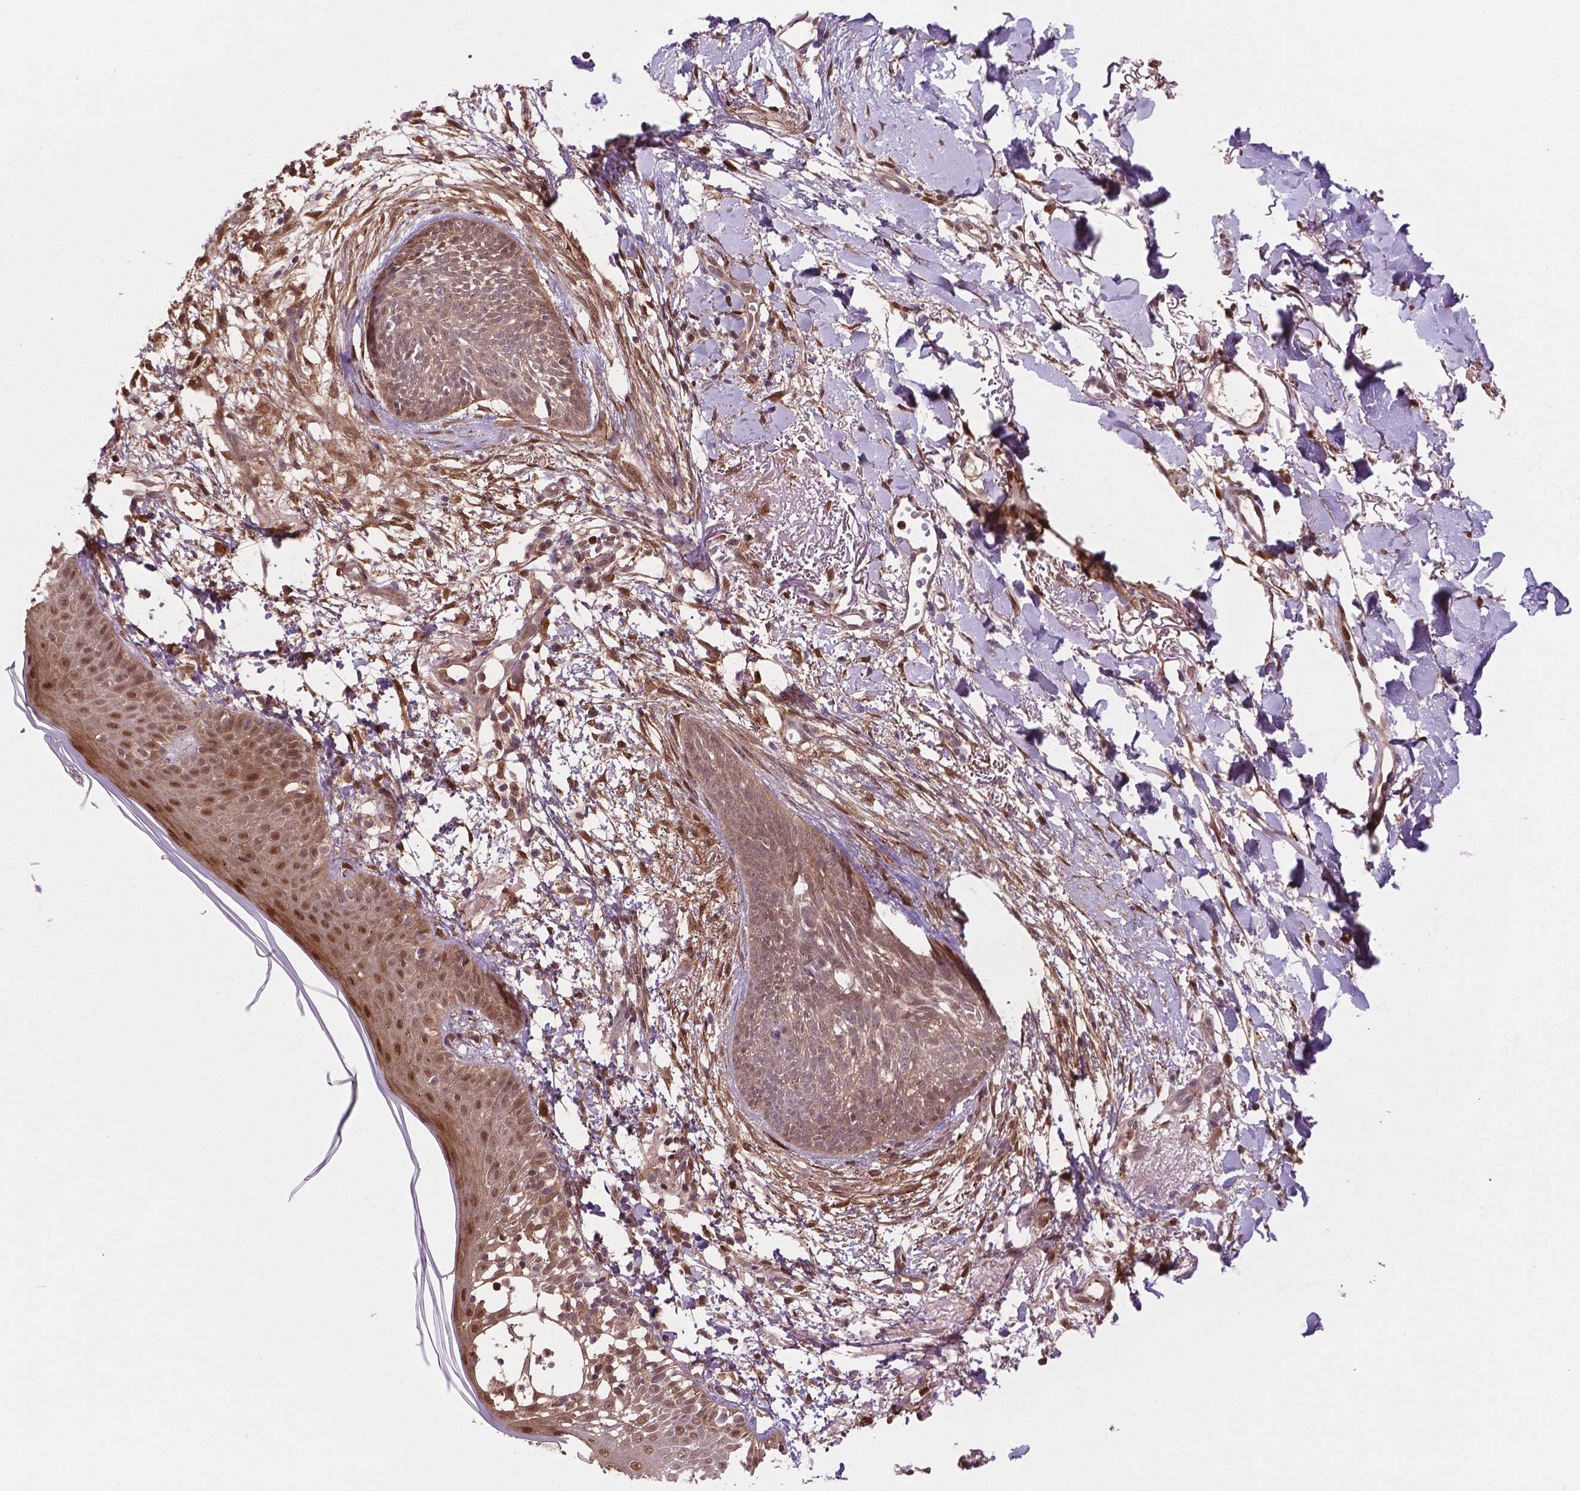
{"staining": {"intensity": "negative", "quantity": "none", "location": "none"}, "tissue": "skin cancer", "cell_type": "Tumor cells", "image_type": "cancer", "snomed": [{"axis": "morphology", "description": "Normal tissue, NOS"}, {"axis": "morphology", "description": "Basal cell carcinoma"}, {"axis": "topography", "description": "Skin"}], "caption": "IHC image of basal cell carcinoma (skin) stained for a protein (brown), which displays no positivity in tumor cells.", "gene": "PLIN3", "patient": {"sex": "male", "age": 84}}